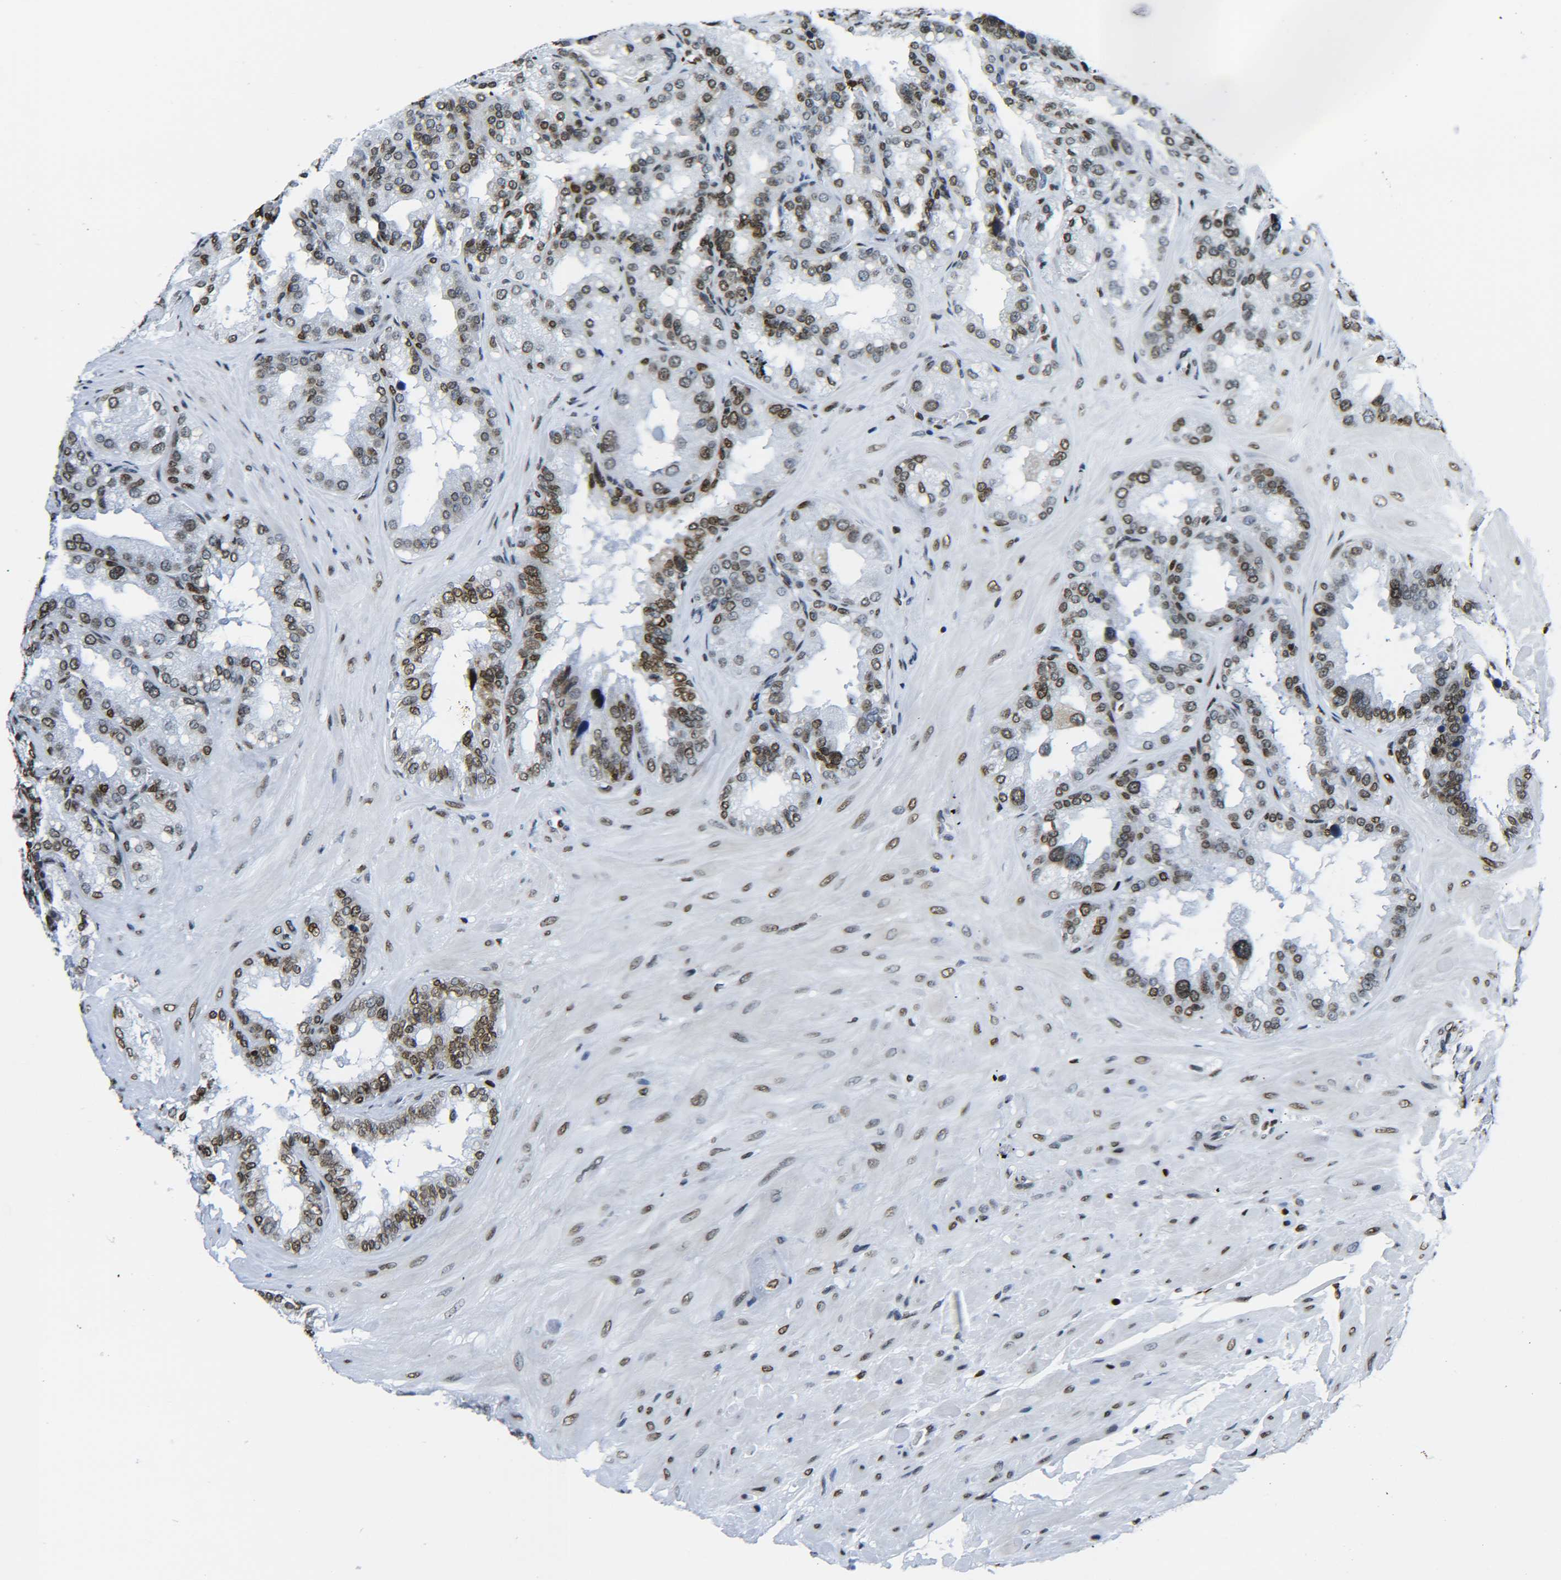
{"staining": {"intensity": "strong", "quantity": ">75%", "location": "nuclear"}, "tissue": "seminal vesicle", "cell_type": "Glandular cells", "image_type": "normal", "snomed": [{"axis": "morphology", "description": "Normal tissue, NOS"}, {"axis": "topography", "description": "Prostate"}, {"axis": "topography", "description": "Seminal veicle"}], "caption": "Seminal vesicle stained for a protein displays strong nuclear positivity in glandular cells. (Brightfield microscopy of DAB IHC at high magnification).", "gene": "H2AX", "patient": {"sex": "male", "age": 51}}